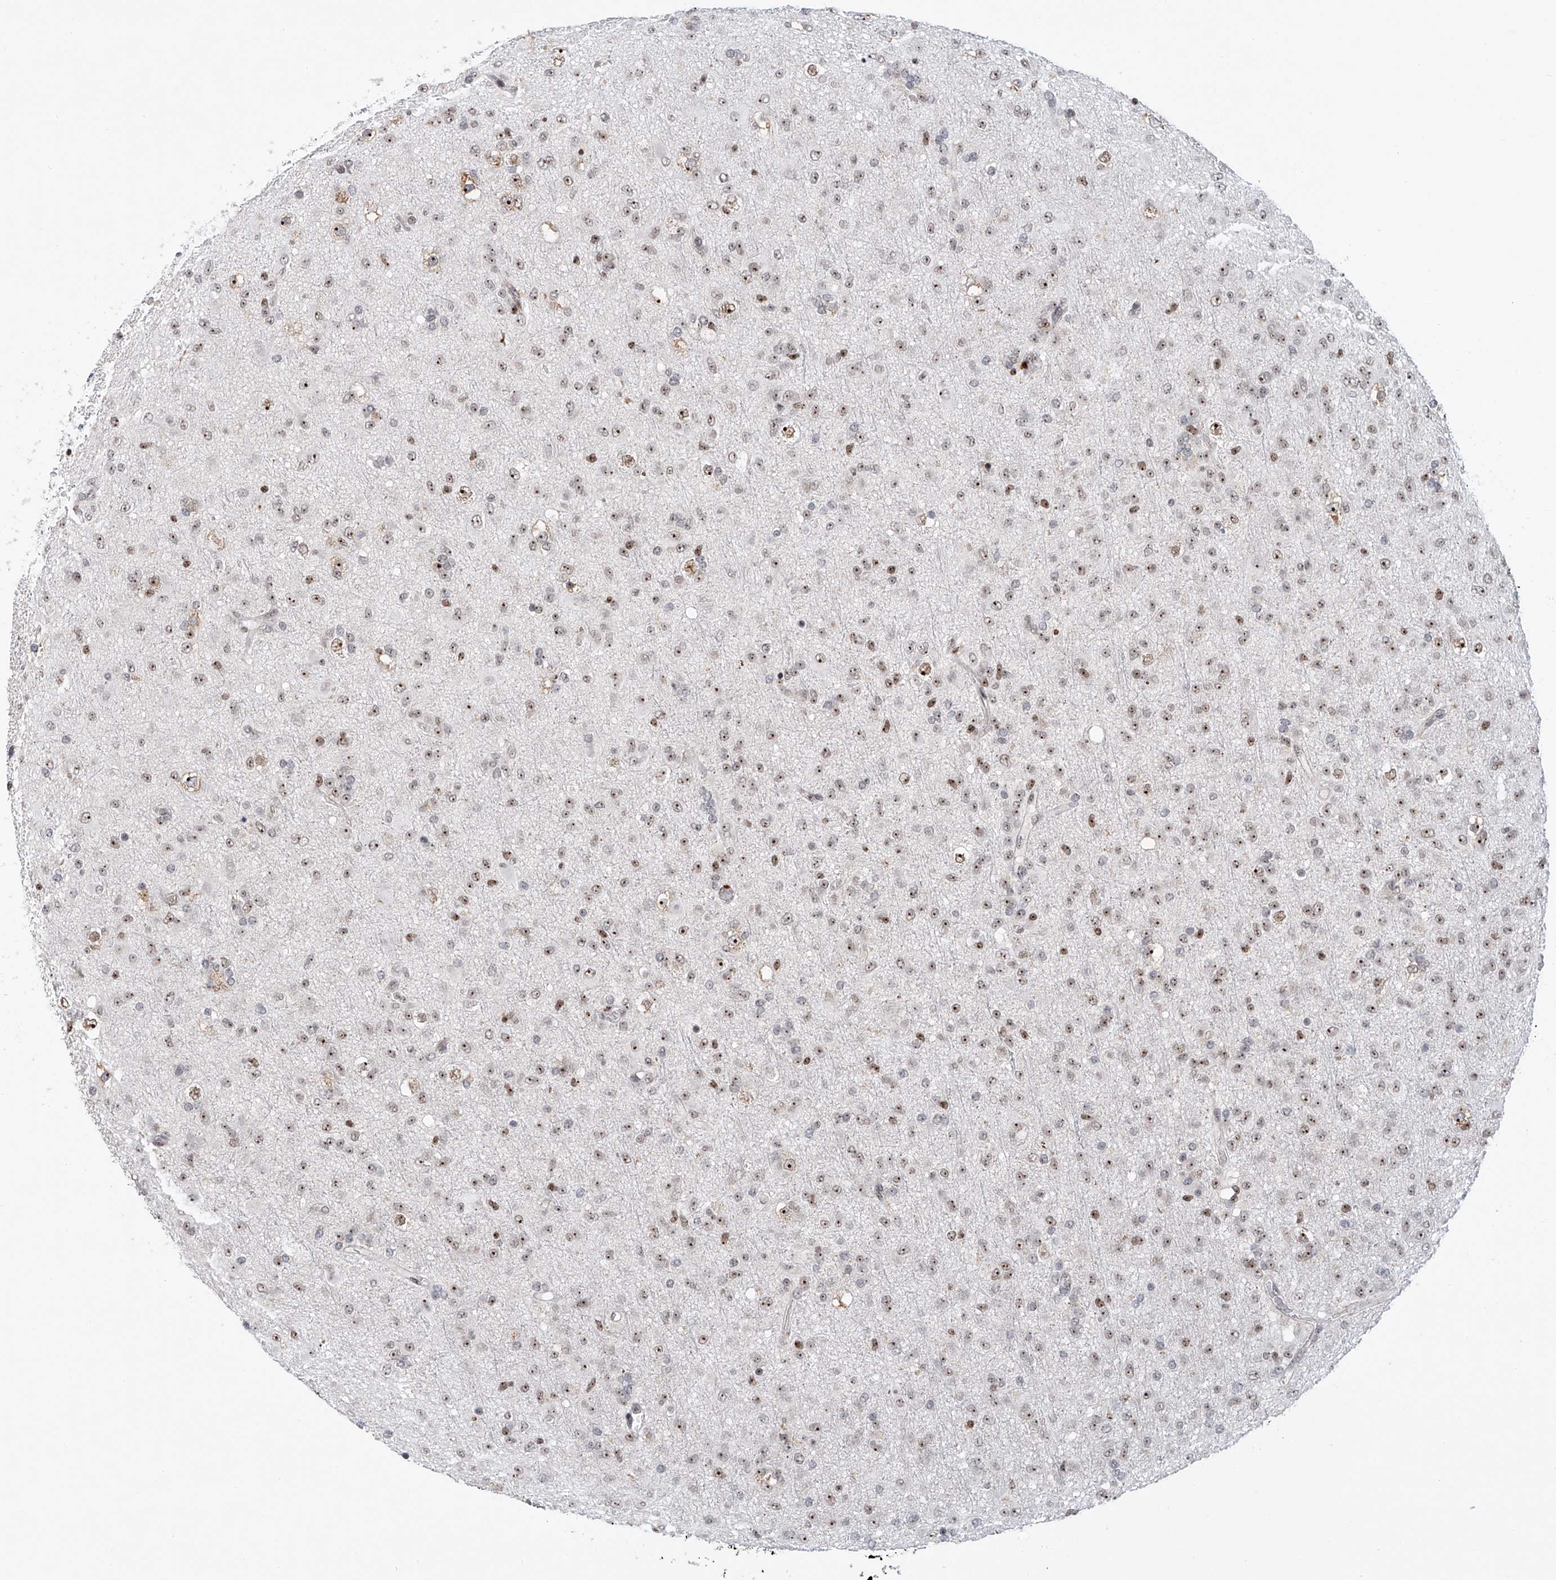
{"staining": {"intensity": "moderate", "quantity": ">75%", "location": "nuclear"}, "tissue": "glioma", "cell_type": "Tumor cells", "image_type": "cancer", "snomed": [{"axis": "morphology", "description": "Glioma, malignant, Low grade"}, {"axis": "topography", "description": "Brain"}], "caption": "The immunohistochemical stain shows moderate nuclear expression in tumor cells of malignant glioma (low-grade) tissue. The staining was performed using DAB to visualize the protein expression in brown, while the nuclei were stained in blue with hematoxylin (Magnification: 20x).", "gene": "PRUNE2", "patient": {"sex": "male", "age": 65}}